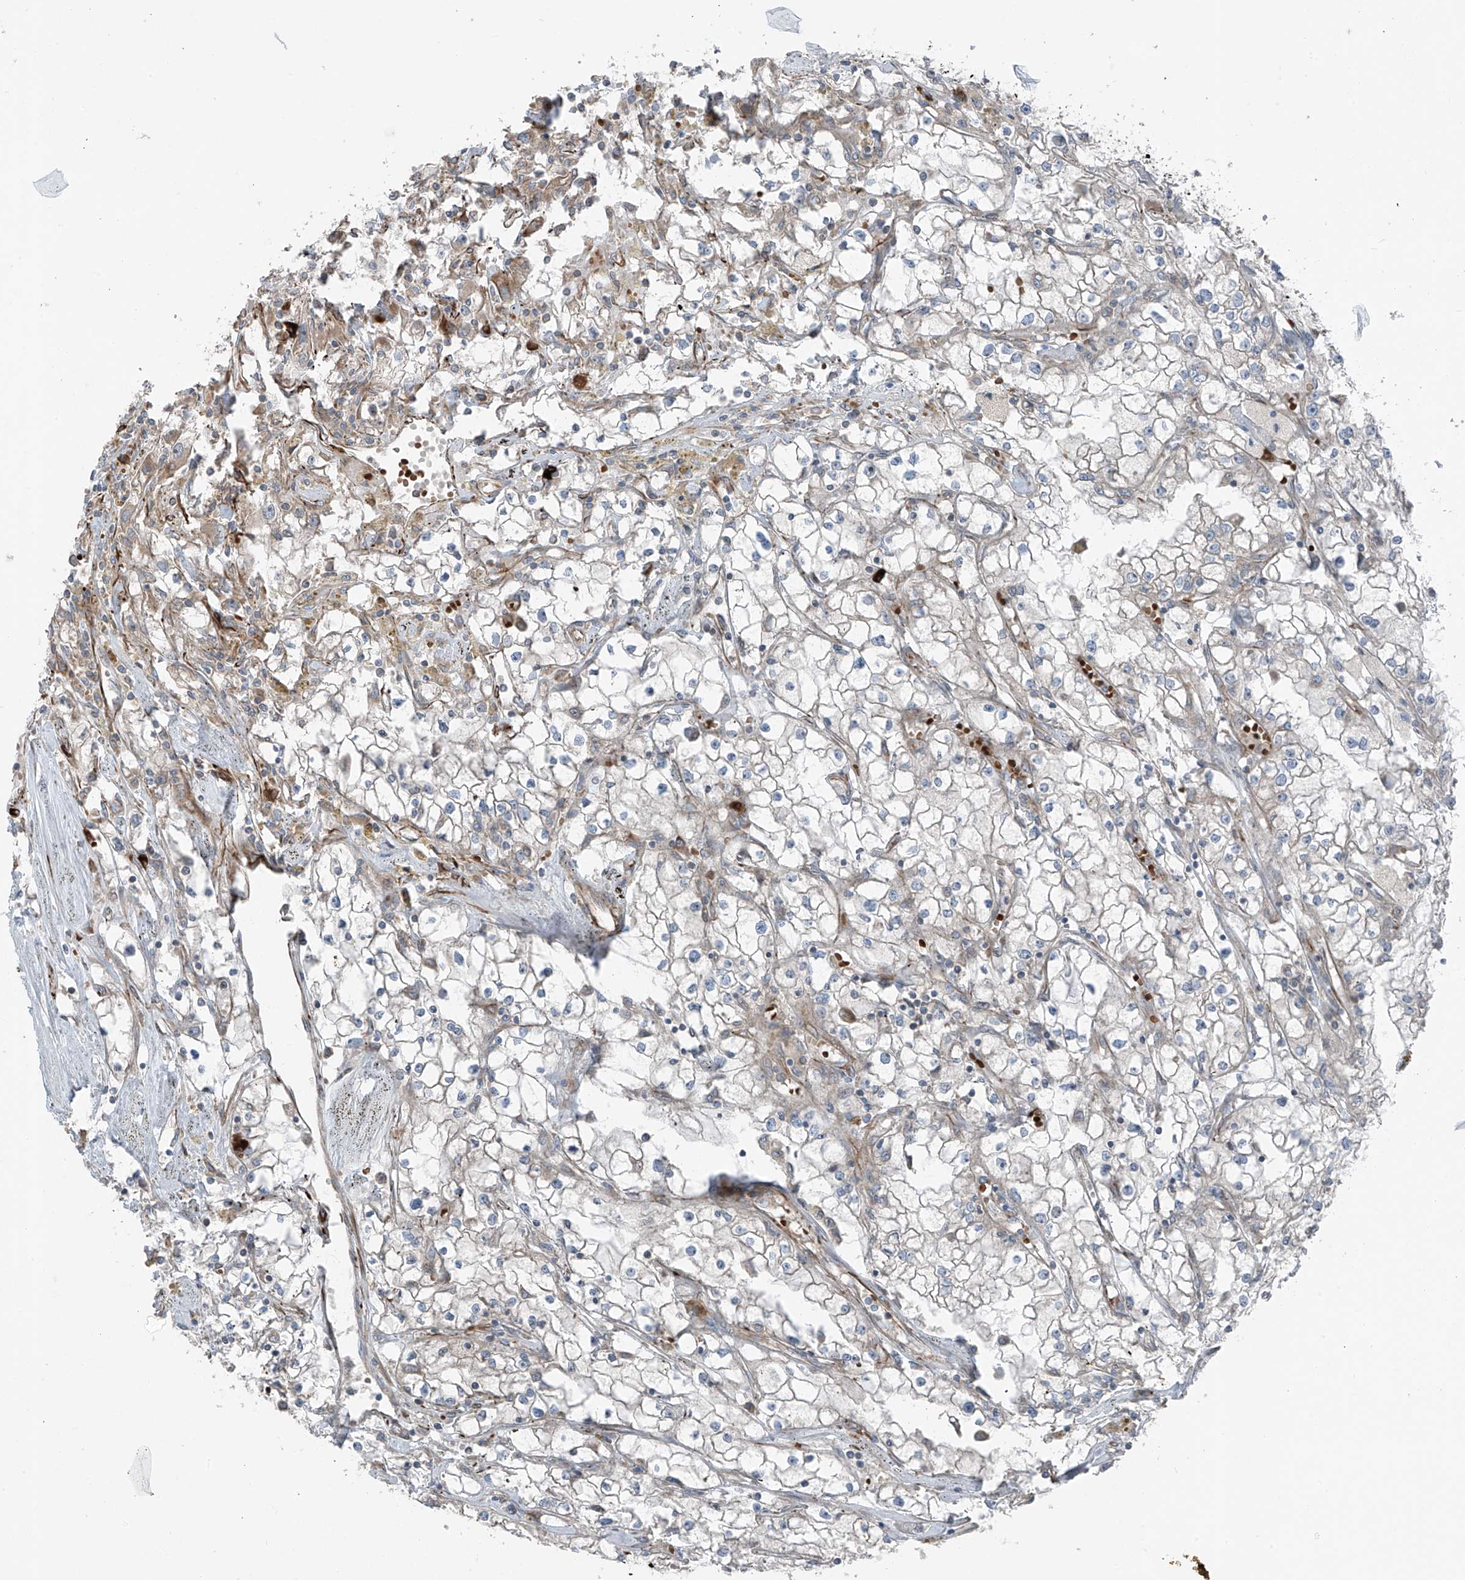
{"staining": {"intensity": "negative", "quantity": "none", "location": "none"}, "tissue": "renal cancer", "cell_type": "Tumor cells", "image_type": "cancer", "snomed": [{"axis": "morphology", "description": "Adenocarcinoma, NOS"}, {"axis": "topography", "description": "Kidney"}], "caption": "Renal cancer (adenocarcinoma) was stained to show a protein in brown. There is no significant expression in tumor cells.", "gene": "ERLEC1", "patient": {"sex": "male", "age": 56}}